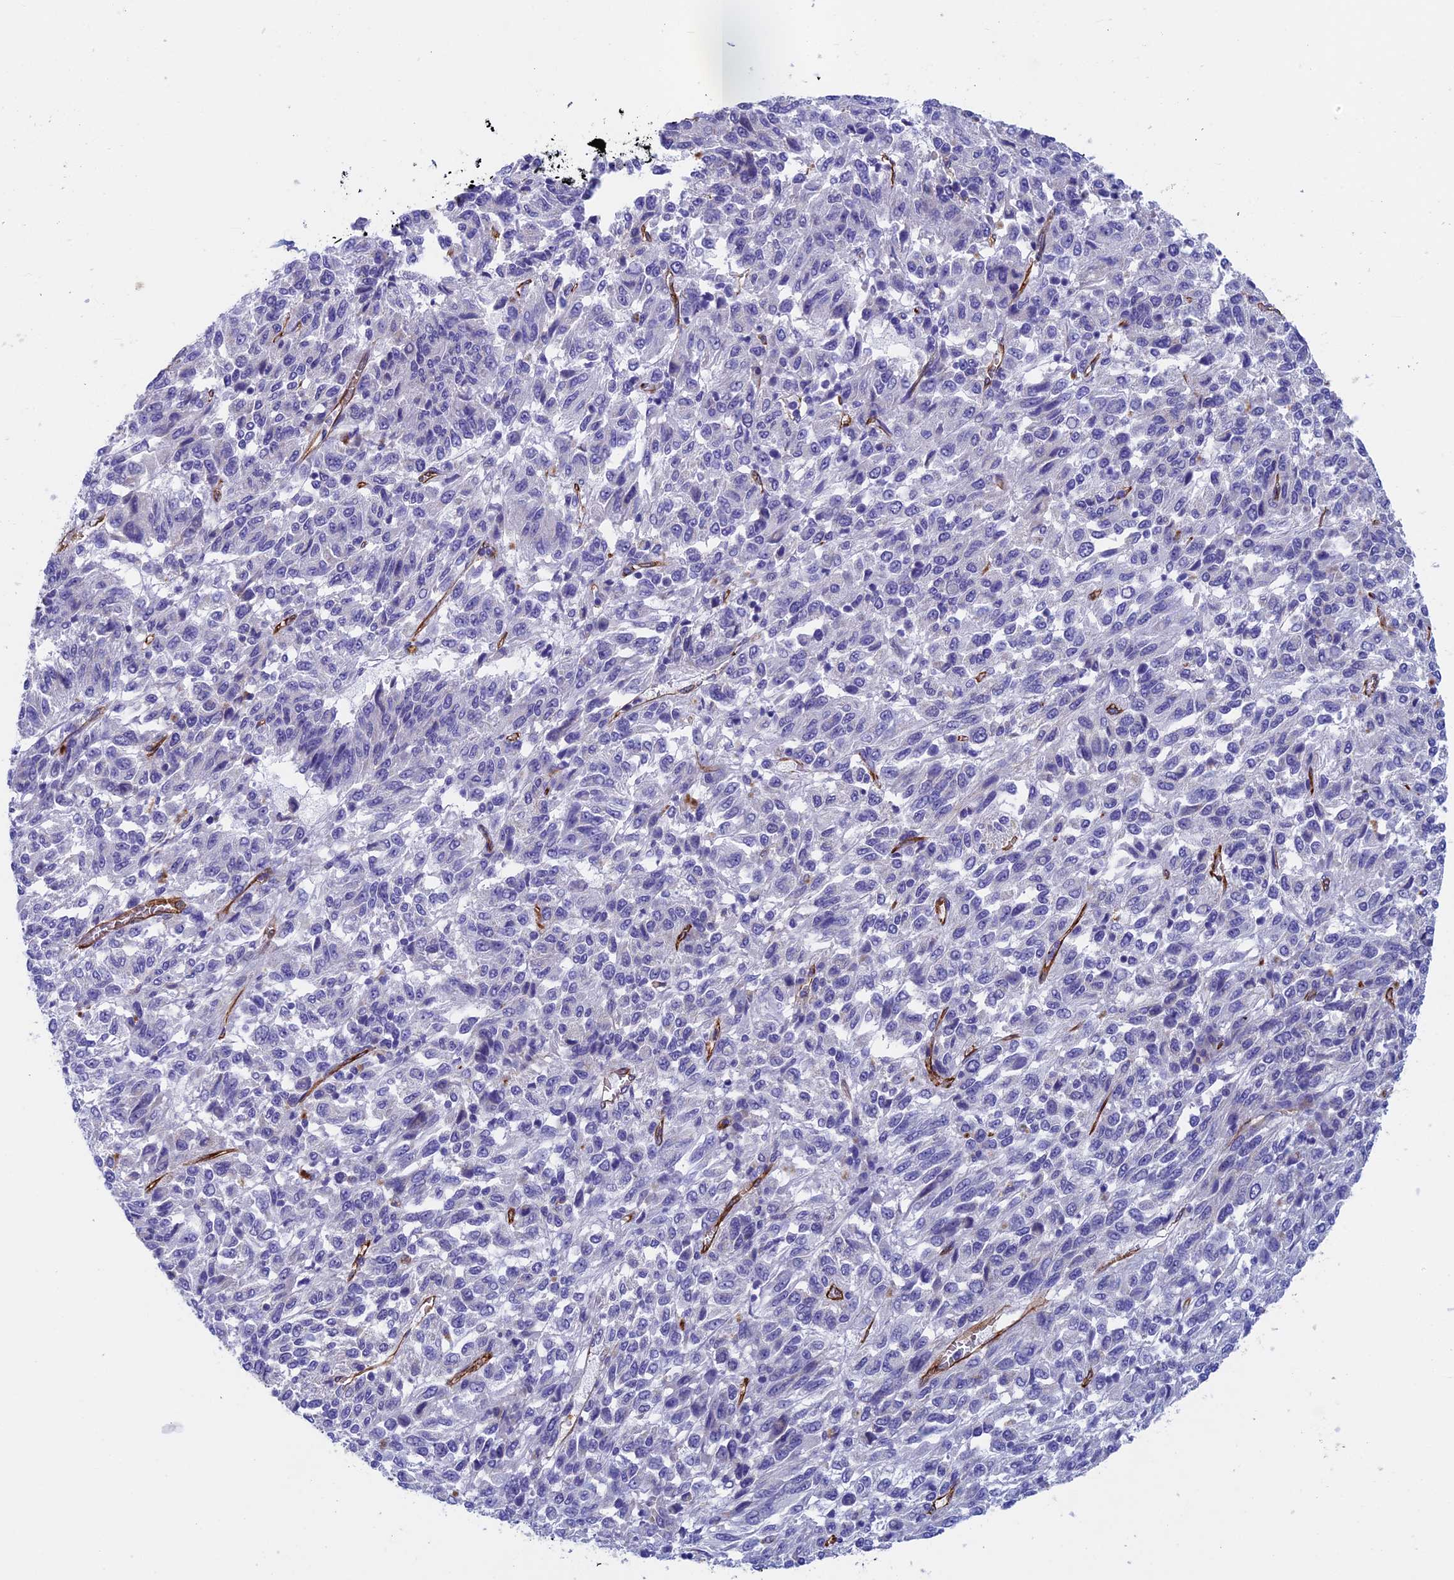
{"staining": {"intensity": "negative", "quantity": "none", "location": "none"}, "tissue": "melanoma", "cell_type": "Tumor cells", "image_type": "cancer", "snomed": [{"axis": "morphology", "description": "Malignant melanoma, Metastatic site"}, {"axis": "topography", "description": "Lung"}], "caption": "A high-resolution micrograph shows immunohistochemistry (IHC) staining of malignant melanoma (metastatic site), which reveals no significant staining in tumor cells.", "gene": "INSYN1", "patient": {"sex": "male", "age": 64}}